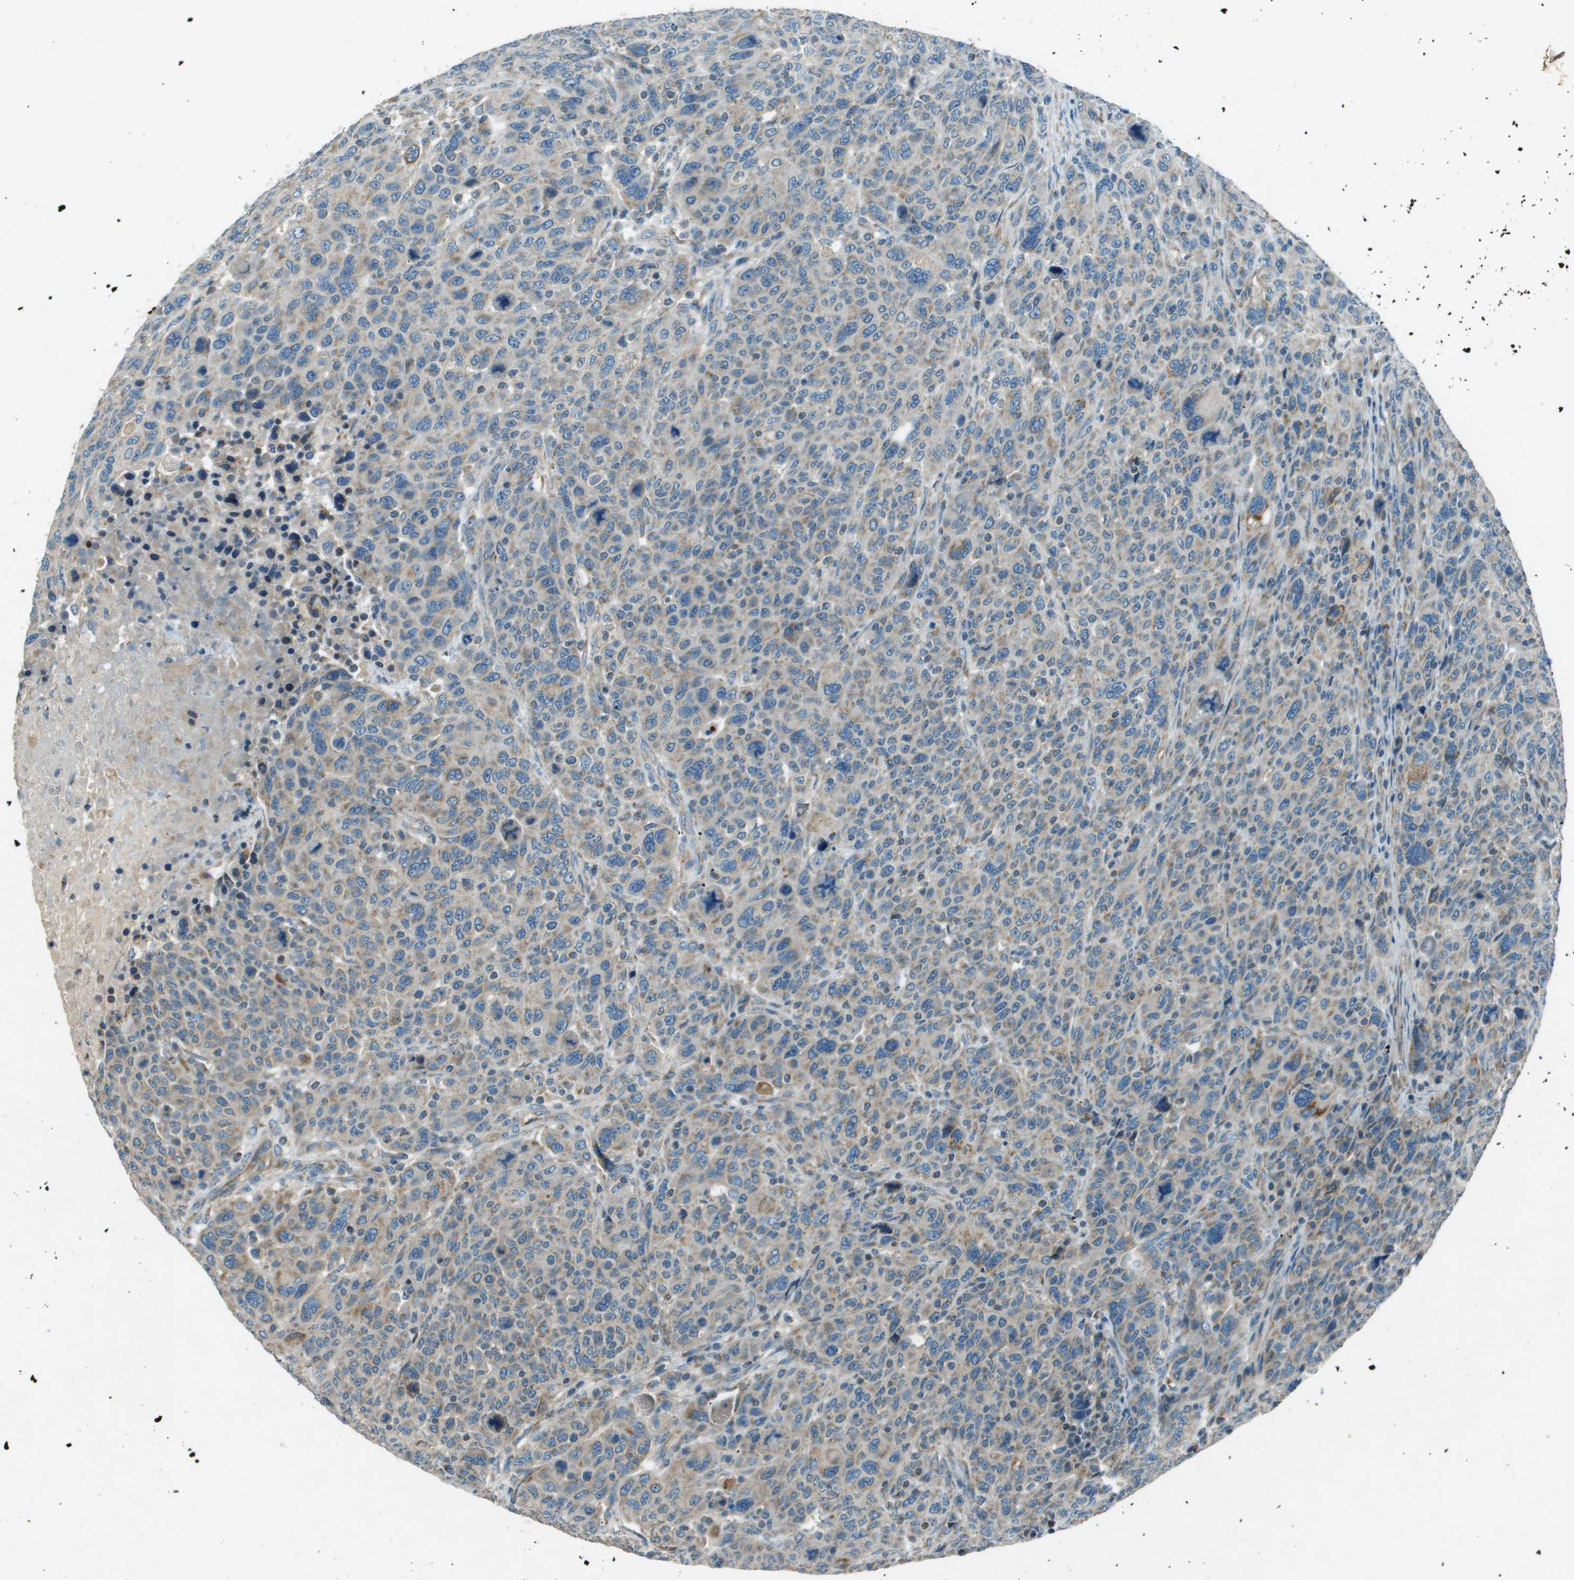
{"staining": {"intensity": "moderate", "quantity": "<25%", "location": "cytoplasmic/membranous"}, "tissue": "breast cancer", "cell_type": "Tumor cells", "image_type": "cancer", "snomed": [{"axis": "morphology", "description": "Duct carcinoma"}, {"axis": "topography", "description": "Breast"}], "caption": "Tumor cells demonstrate moderate cytoplasmic/membranous expression in approximately <25% of cells in breast cancer (intraductal carcinoma). Nuclei are stained in blue.", "gene": "MIGA1", "patient": {"sex": "female", "age": 37}}